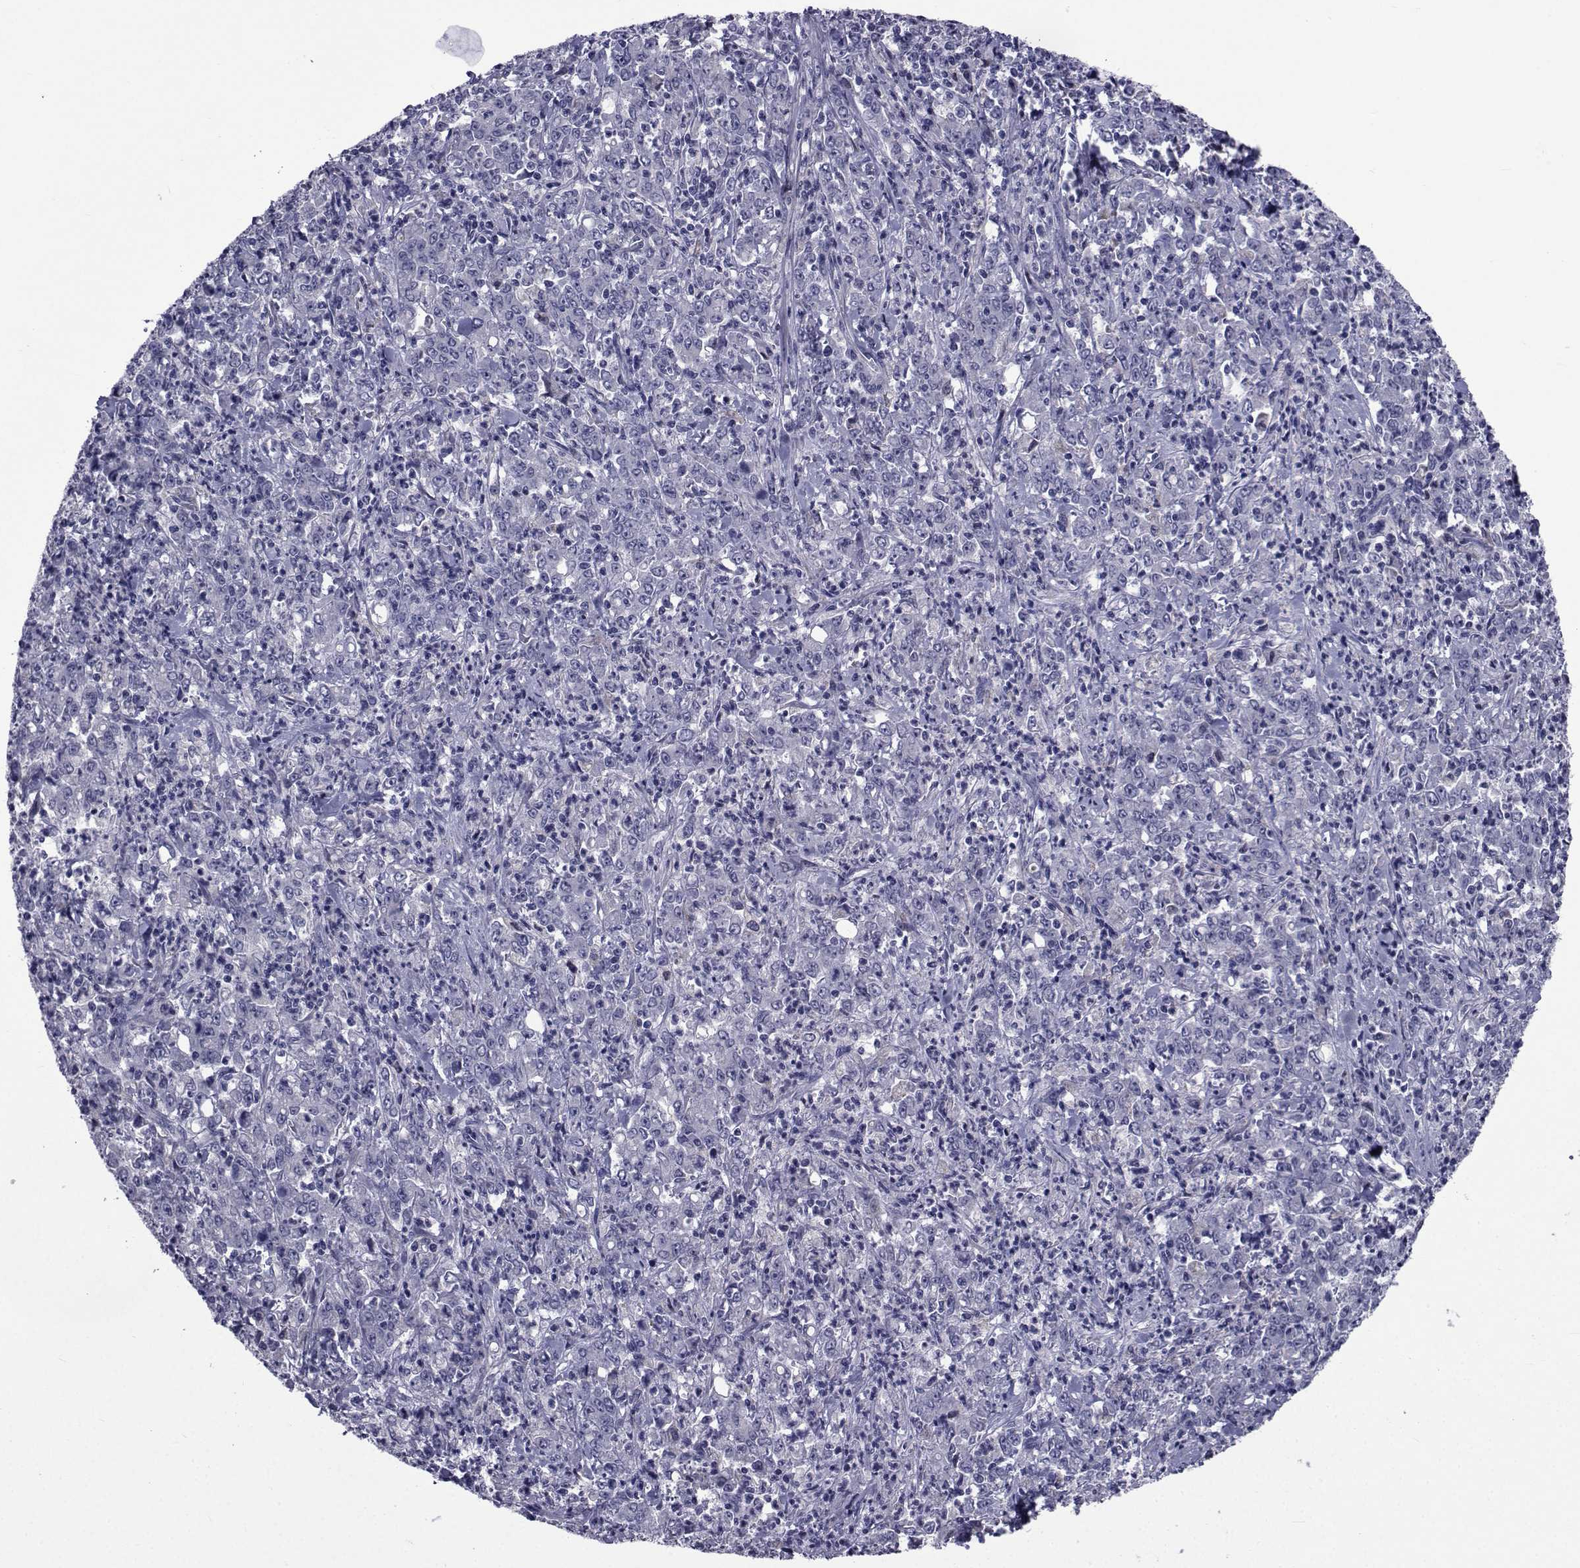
{"staining": {"intensity": "negative", "quantity": "none", "location": "none"}, "tissue": "stomach cancer", "cell_type": "Tumor cells", "image_type": "cancer", "snomed": [{"axis": "morphology", "description": "Adenocarcinoma, NOS"}, {"axis": "topography", "description": "Stomach, lower"}], "caption": "An image of stomach cancer stained for a protein demonstrates no brown staining in tumor cells.", "gene": "SEMA5B", "patient": {"sex": "female", "age": 71}}